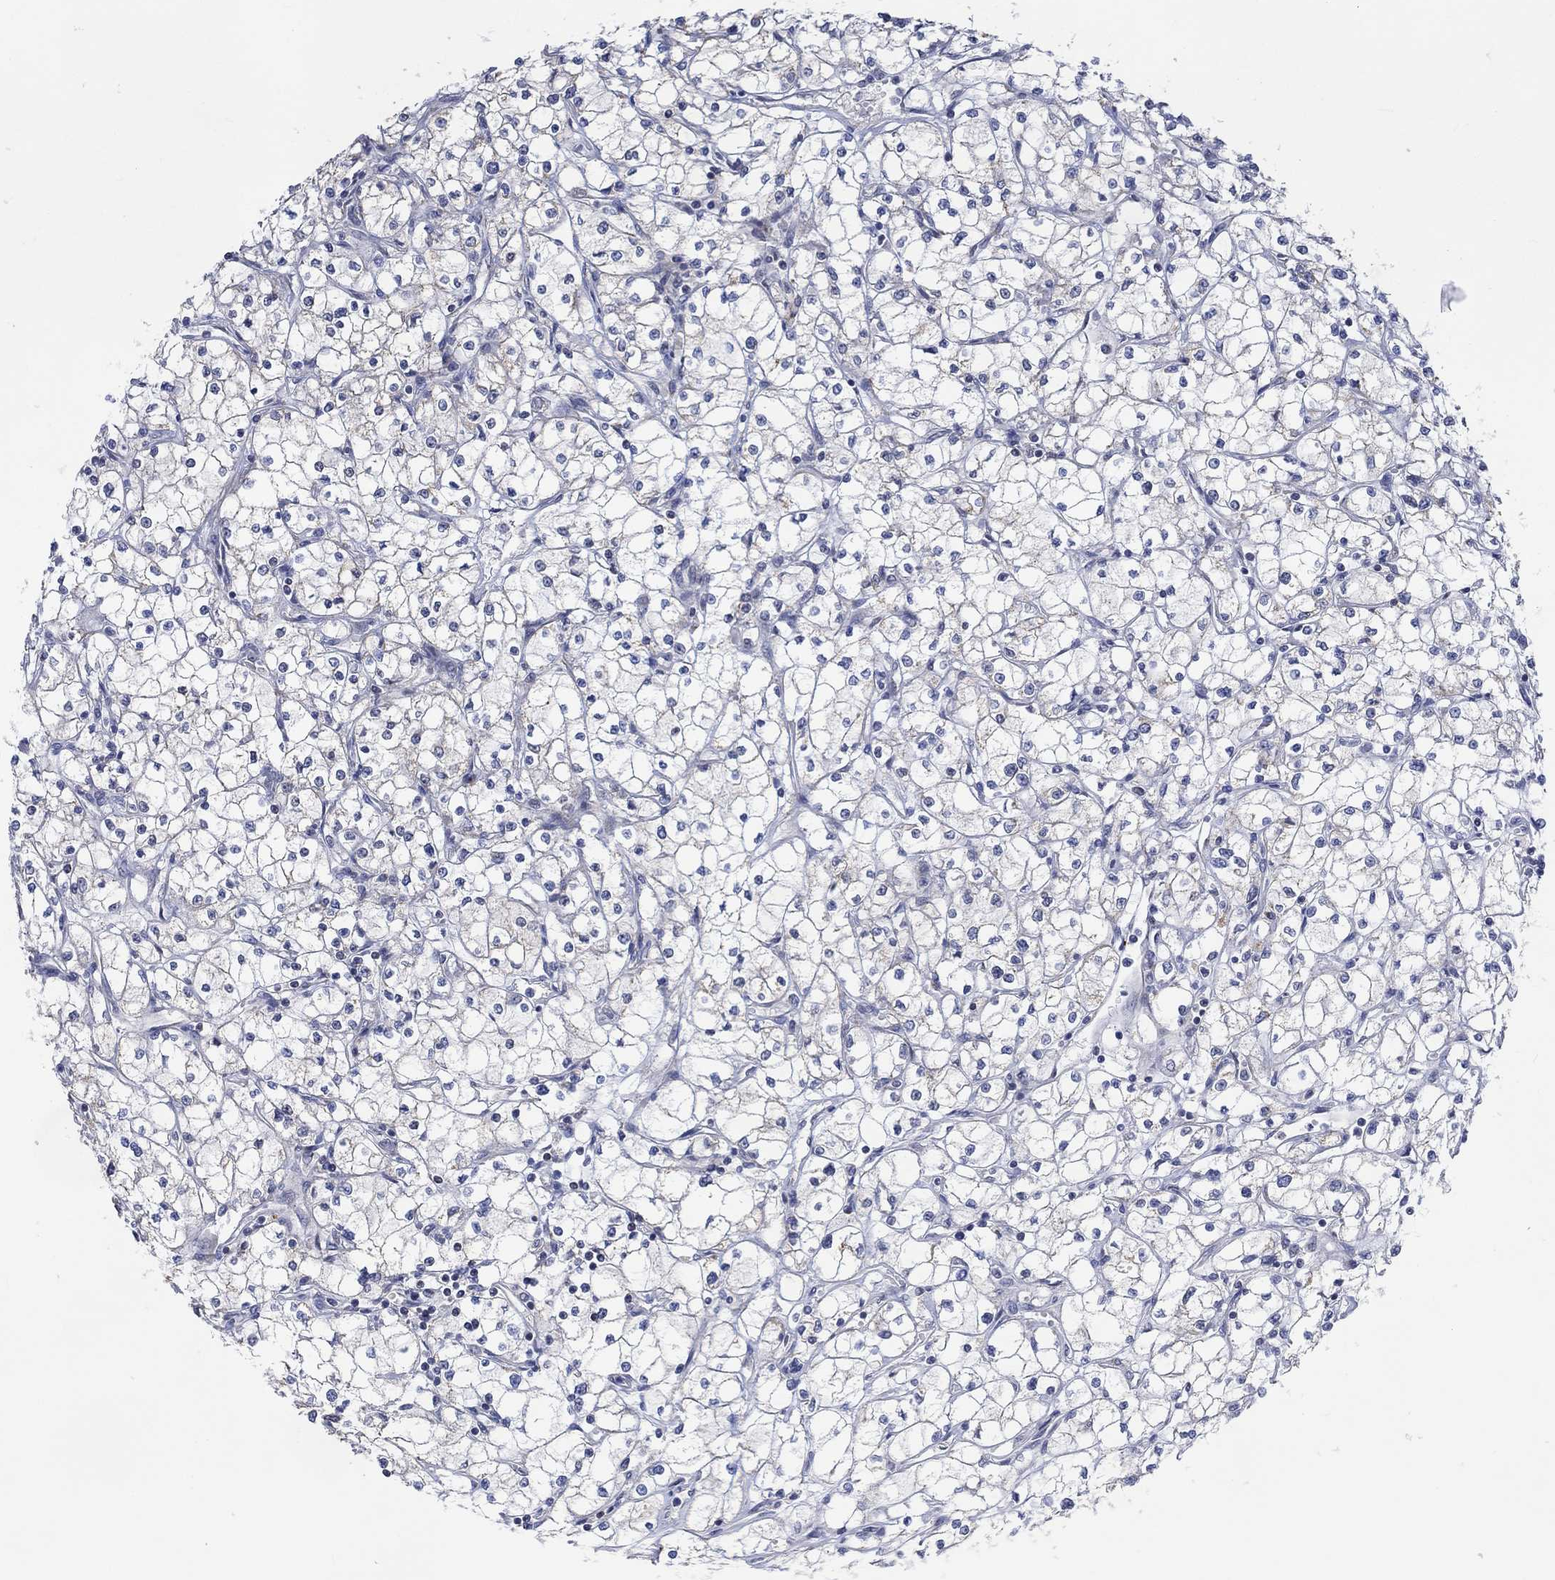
{"staining": {"intensity": "negative", "quantity": "none", "location": "none"}, "tissue": "renal cancer", "cell_type": "Tumor cells", "image_type": "cancer", "snomed": [{"axis": "morphology", "description": "Adenocarcinoma, NOS"}, {"axis": "topography", "description": "Kidney"}], "caption": "Histopathology image shows no significant protein staining in tumor cells of renal cancer. (DAB (3,3'-diaminobenzidine) immunohistochemistry, high magnification).", "gene": "SLC48A1", "patient": {"sex": "male", "age": 67}}